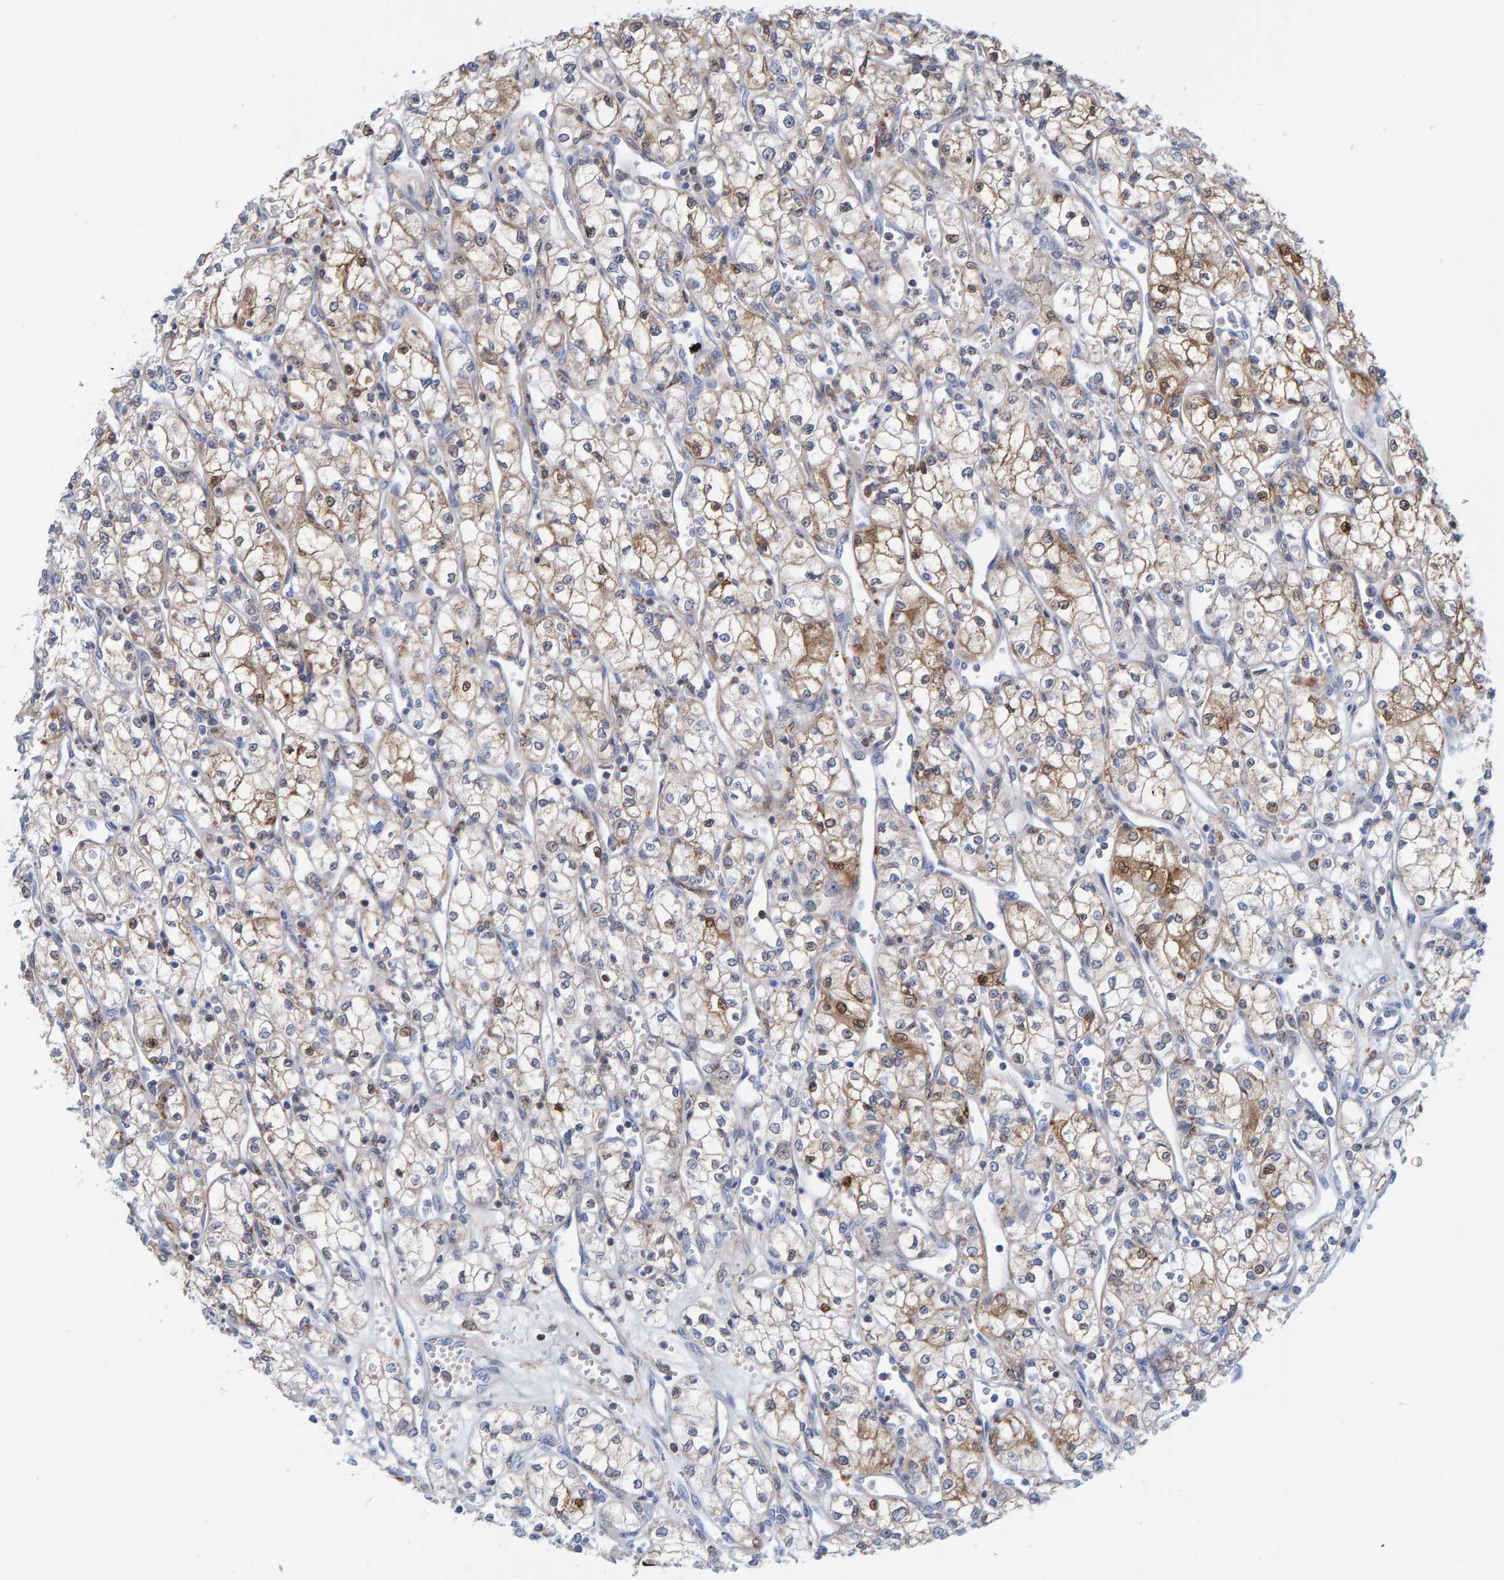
{"staining": {"intensity": "moderate", "quantity": "25%-75%", "location": "cytoplasmic/membranous"}, "tissue": "renal cancer", "cell_type": "Tumor cells", "image_type": "cancer", "snomed": [{"axis": "morphology", "description": "Adenocarcinoma, NOS"}, {"axis": "topography", "description": "Kidney"}], "caption": "Immunohistochemical staining of human renal adenocarcinoma reveals moderate cytoplasmic/membranous protein staining in about 25%-75% of tumor cells.", "gene": "KLHL11", "patient": {"sex": "male", "age": 59}}